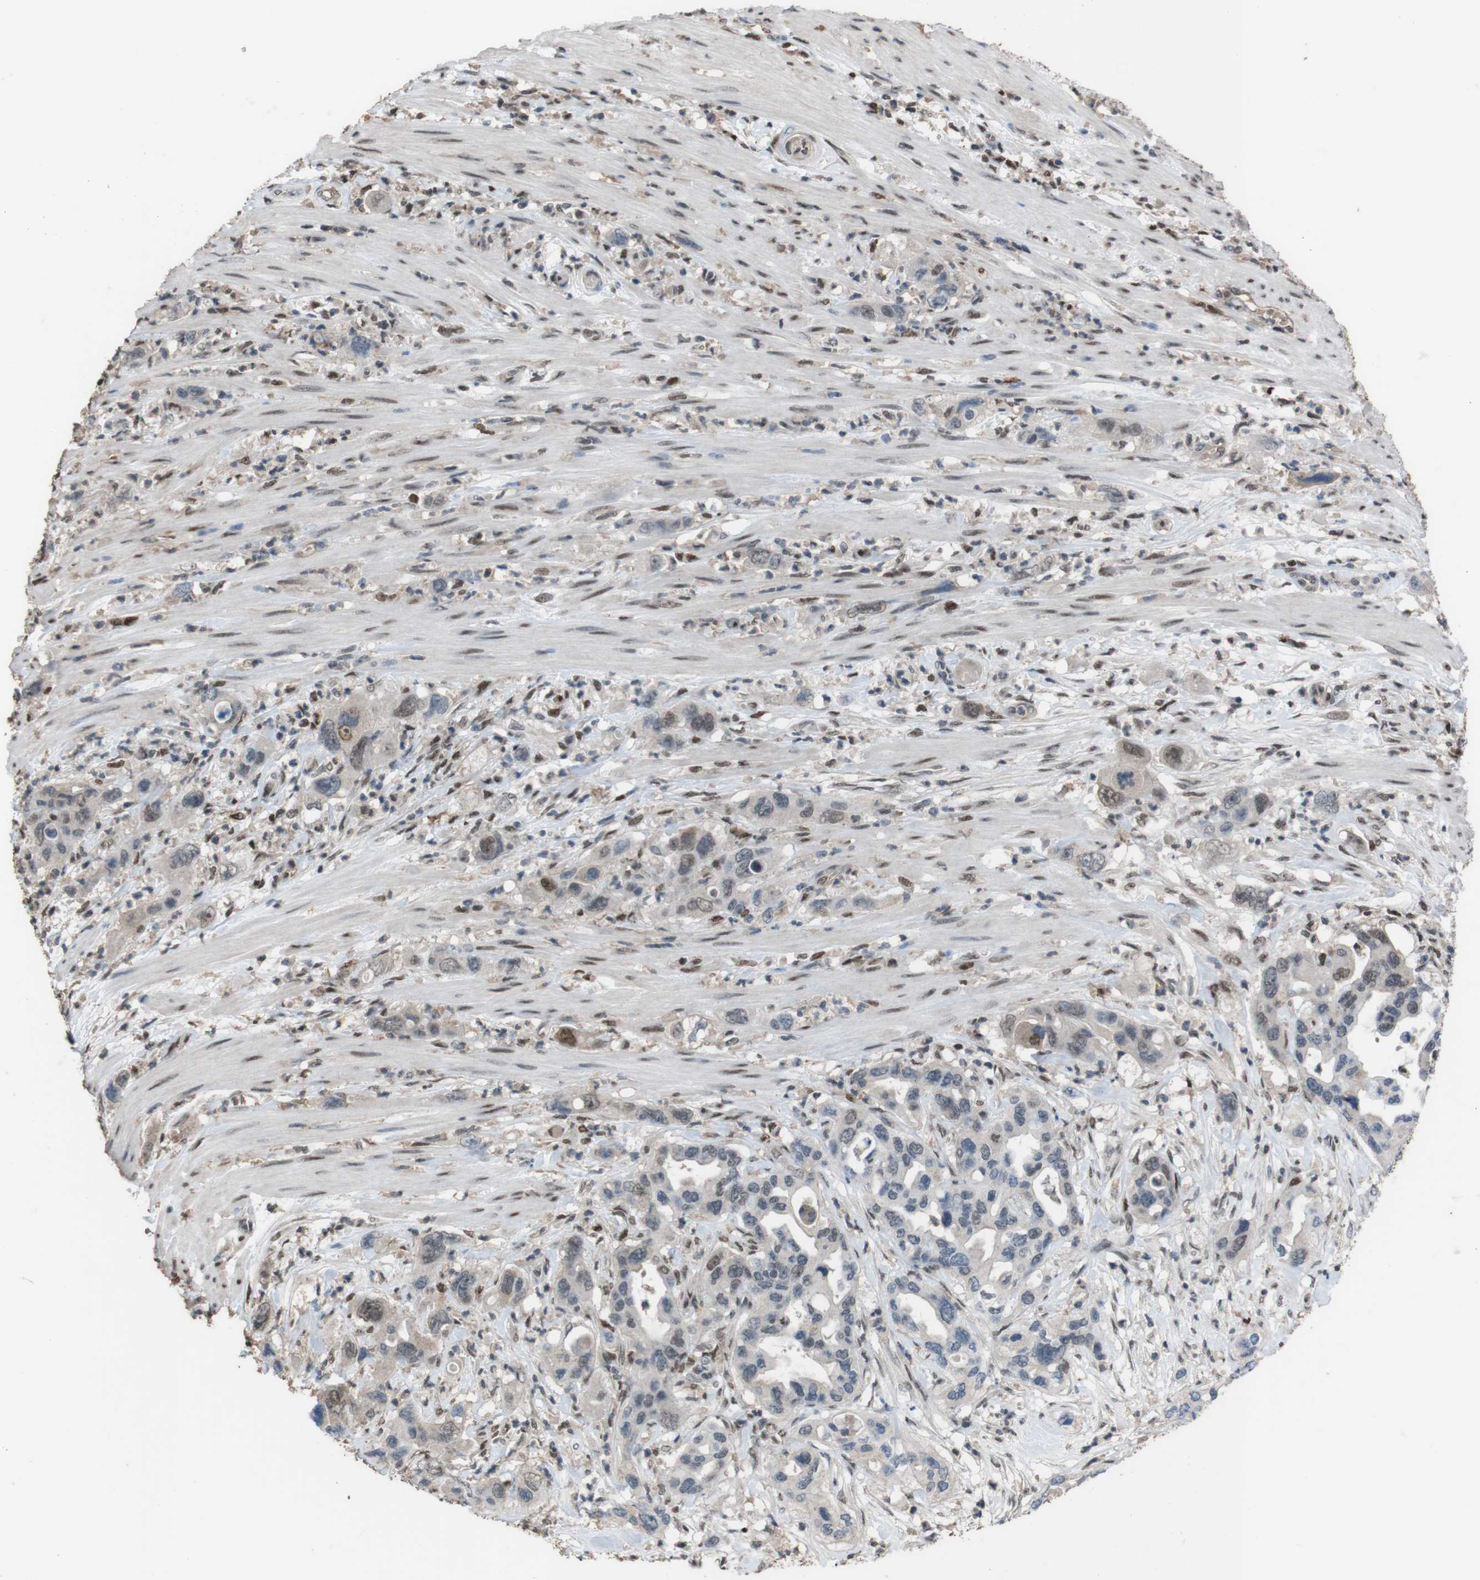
{"staining": {"intensity": "weak", "quantity": ">75%", "location": "nuclear"}, "tissue": "pancreatic cancer", "cell_type": "Tumor cells", "image_type": "cancer", "snomed": [{"axis": "morphology", "description": "Adenocarcinoma, NOS"}, {"axis": "topography", "description": "Pancreas"}], "caption": "IHC staining of pancreatic adenocarcinoma, which reveals low levels of weak nuclear expression in approximately >75% of tumor cells indicating weak nuclear protein expression. The staining was performed using DAB (3,3'-diaminobenzidine) (brown) for protein detection and nuclei were counterstained in hematoxylin (blue).", "gene": "SUB1", "patient": {"sex": "female", "age": 71}}